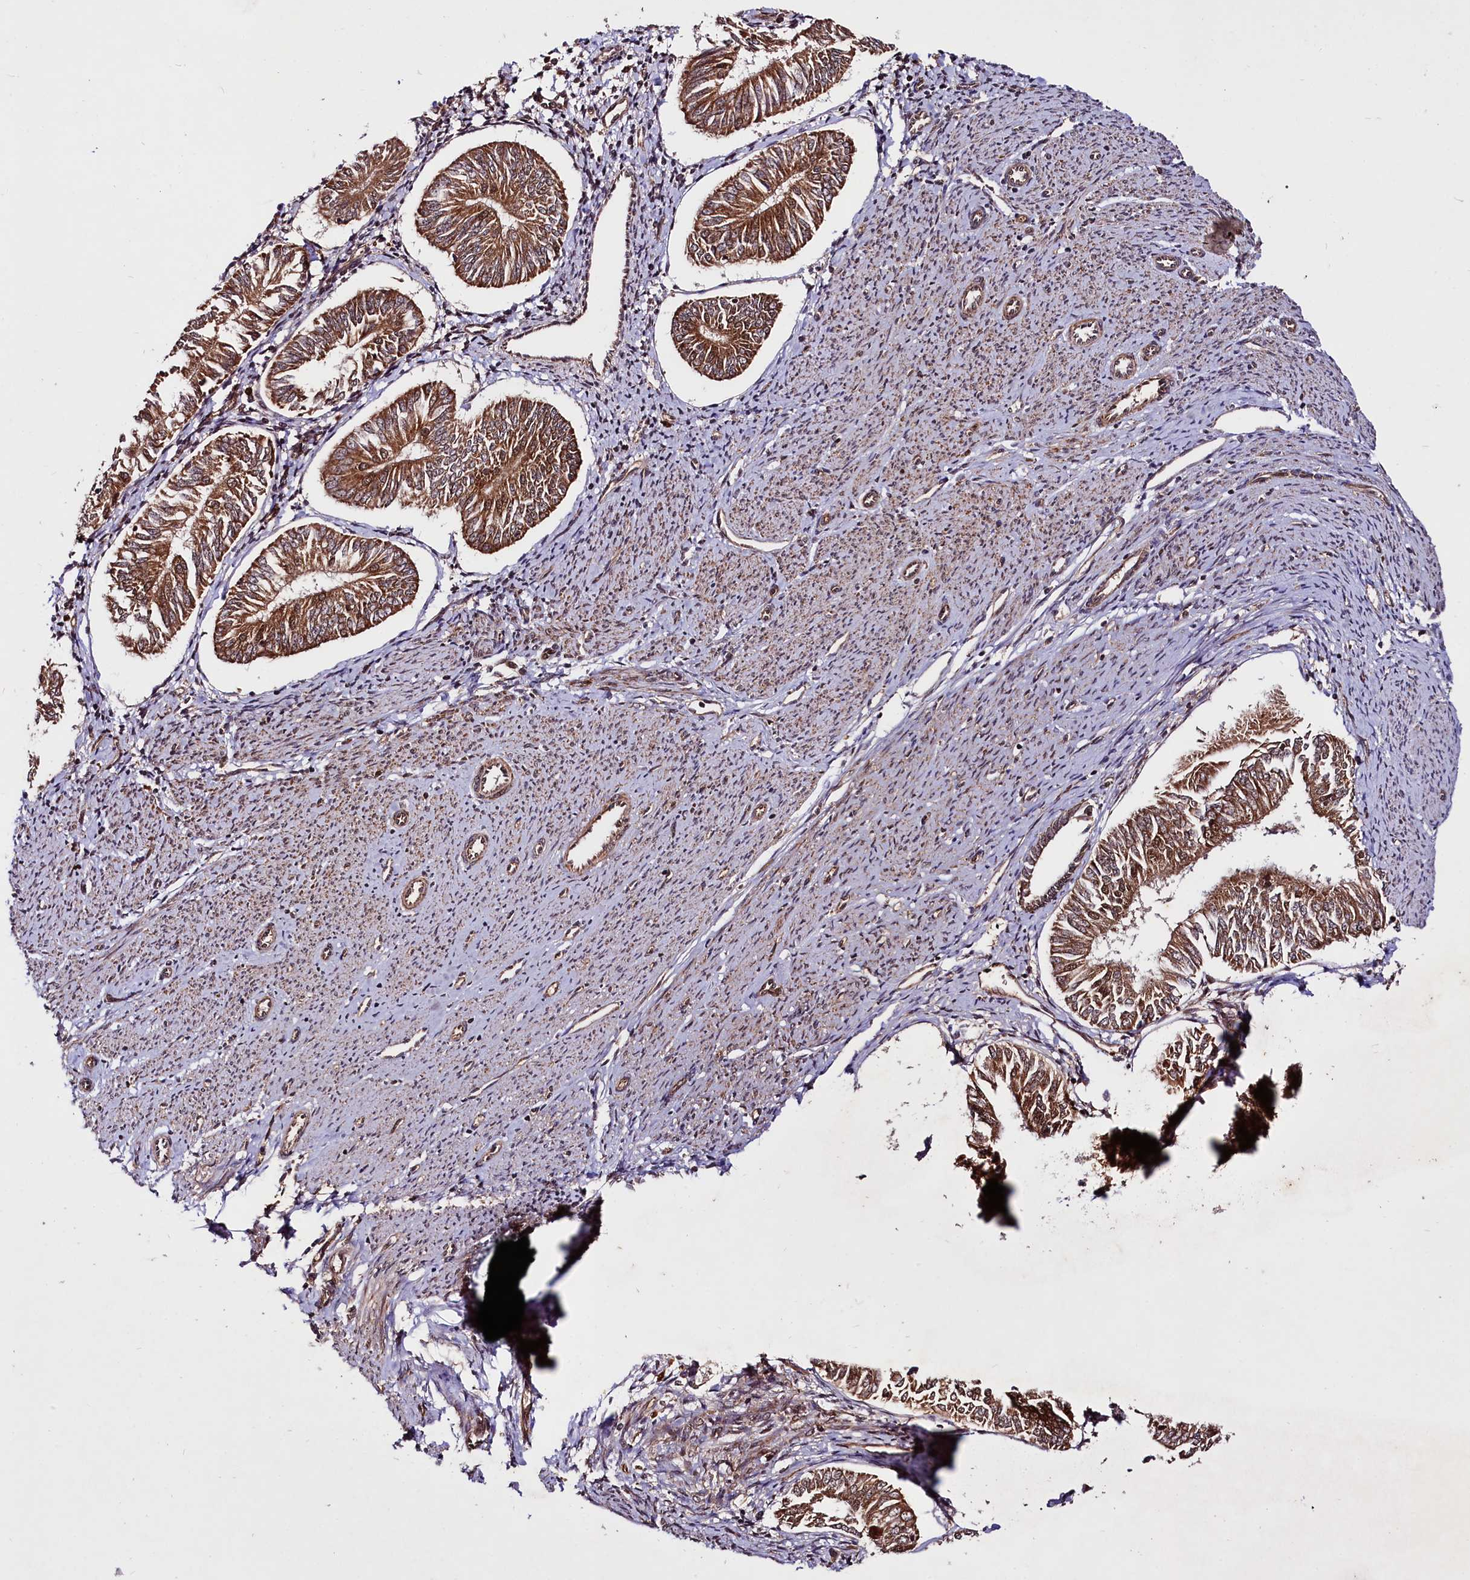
{"staining": {"intensity": "strong", "quantity": ">75%", "location": "cytoplasmic/membranous"}, "tissue": "endometrial cancer", "cell_type": "Tumor cells", "image_type": "cancer", "snomed": [{"axis": "morphology", "description": "Adenocarcinoma, NOS"}, {"axis": "topography", "description": "Endometrium"}], "caption": "Endometrial cancer stained with DAB IHC demonstrates high levels of strong cytoplasmic/membranous staining in about >75% of tumor cells.", "gene": "UBE3A", "patient": {"sex": "female", "age": 58}}